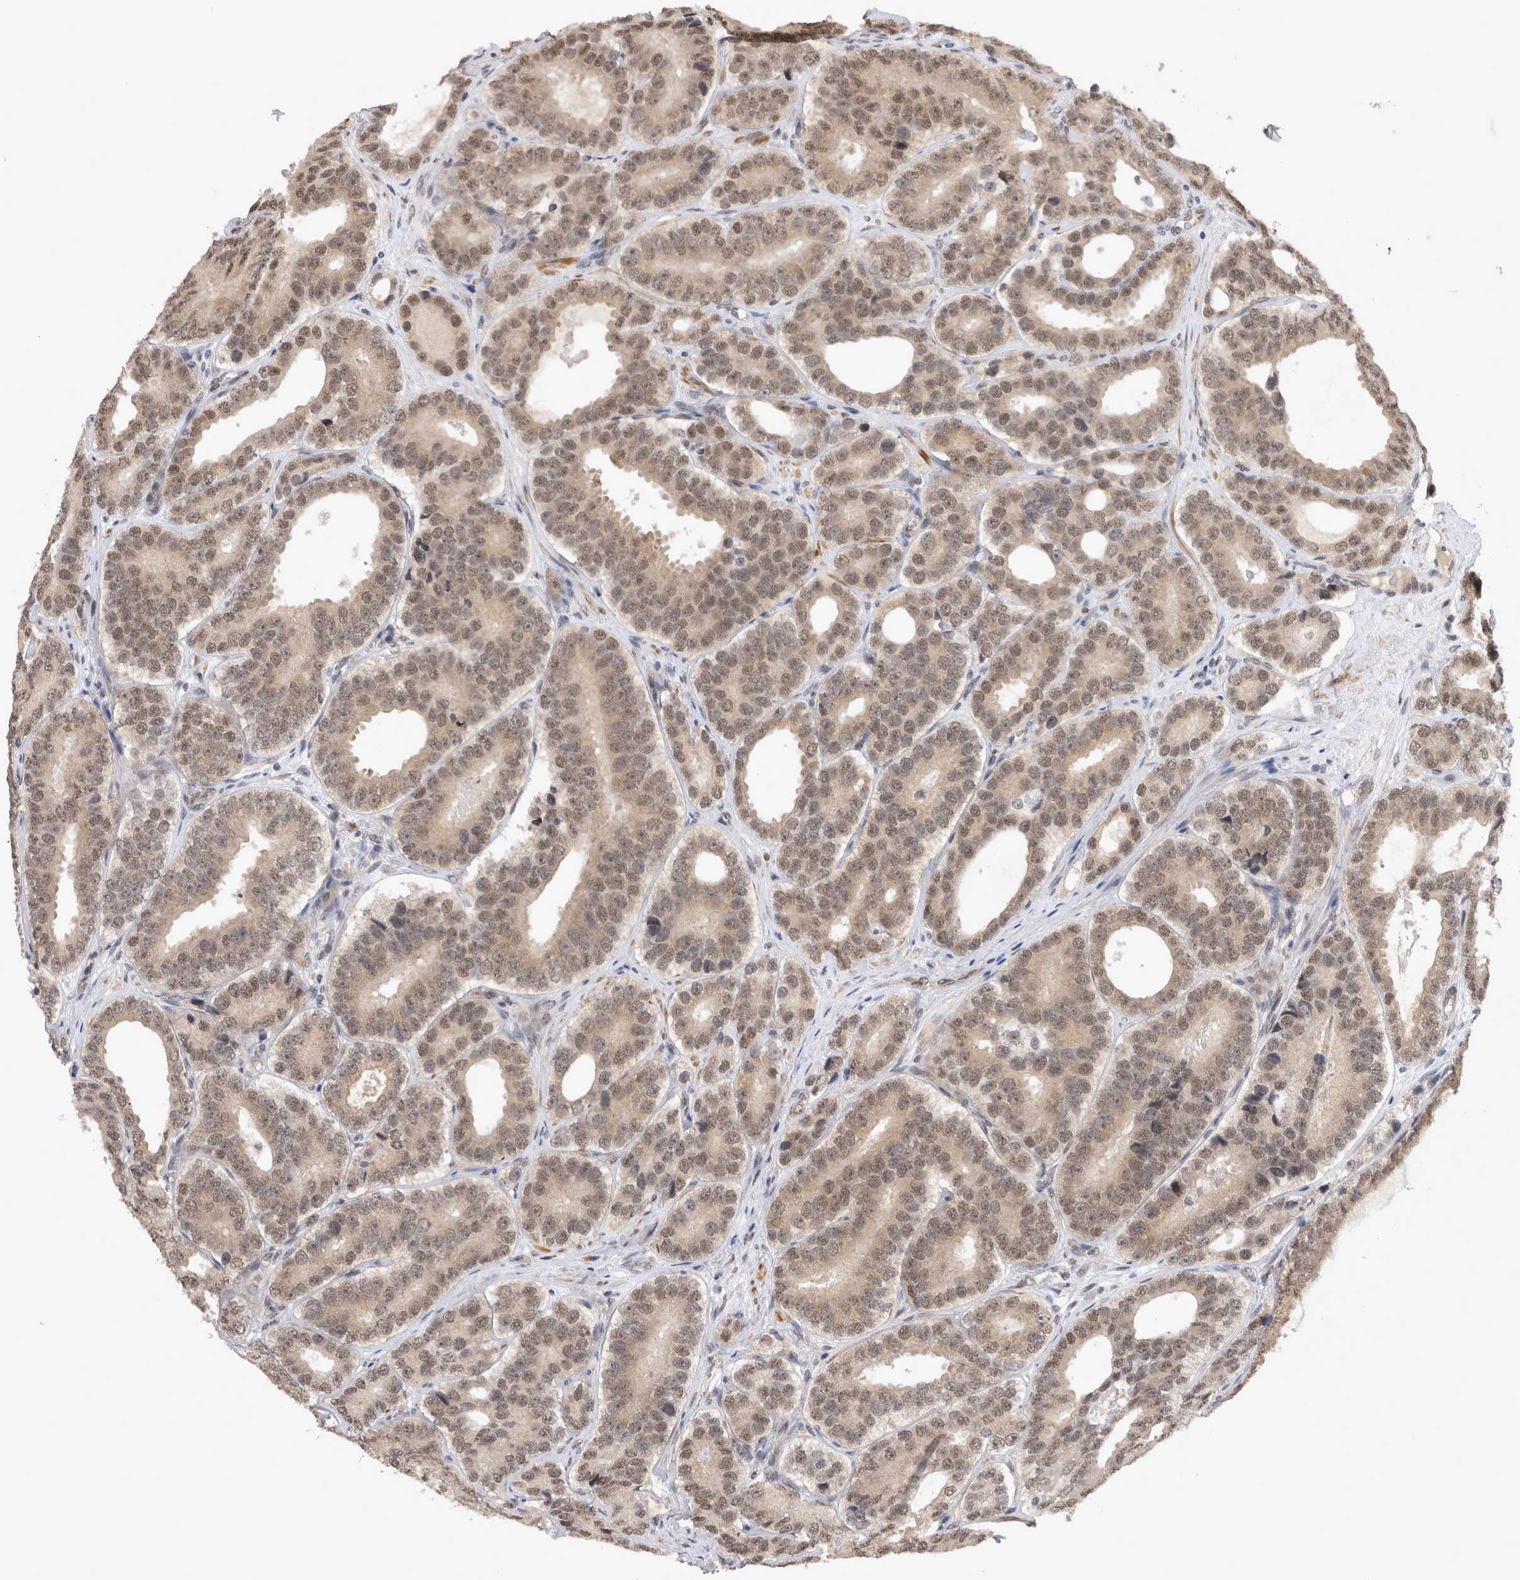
{"staining": {"intensity": "moderate", "quantity": ">75%", "location": "nuclear"}, "tissue": "prostate cancer", "cell_type": "Tumor cells", "image_type": "cancer", "snomed": [{"axis": "morphology", "description": "Adenocarcinoma, High grade"}, {"axis": "topography", "description": "Prostate"}], "caption": "IHC staining of prostate cancer, which demonstrates medium levels of moderate nuclear positivity in approximately >75% of tumor cells indicating moderate nuclear protein expression. The staining was performed using DAB (3,3'-diaminobenzidine) (brown) for protein detection and nuclei were counterstained in hematoxylin (blue).", "gene": "TMEM65", "patient": {"sex": "male", "age": 56}}